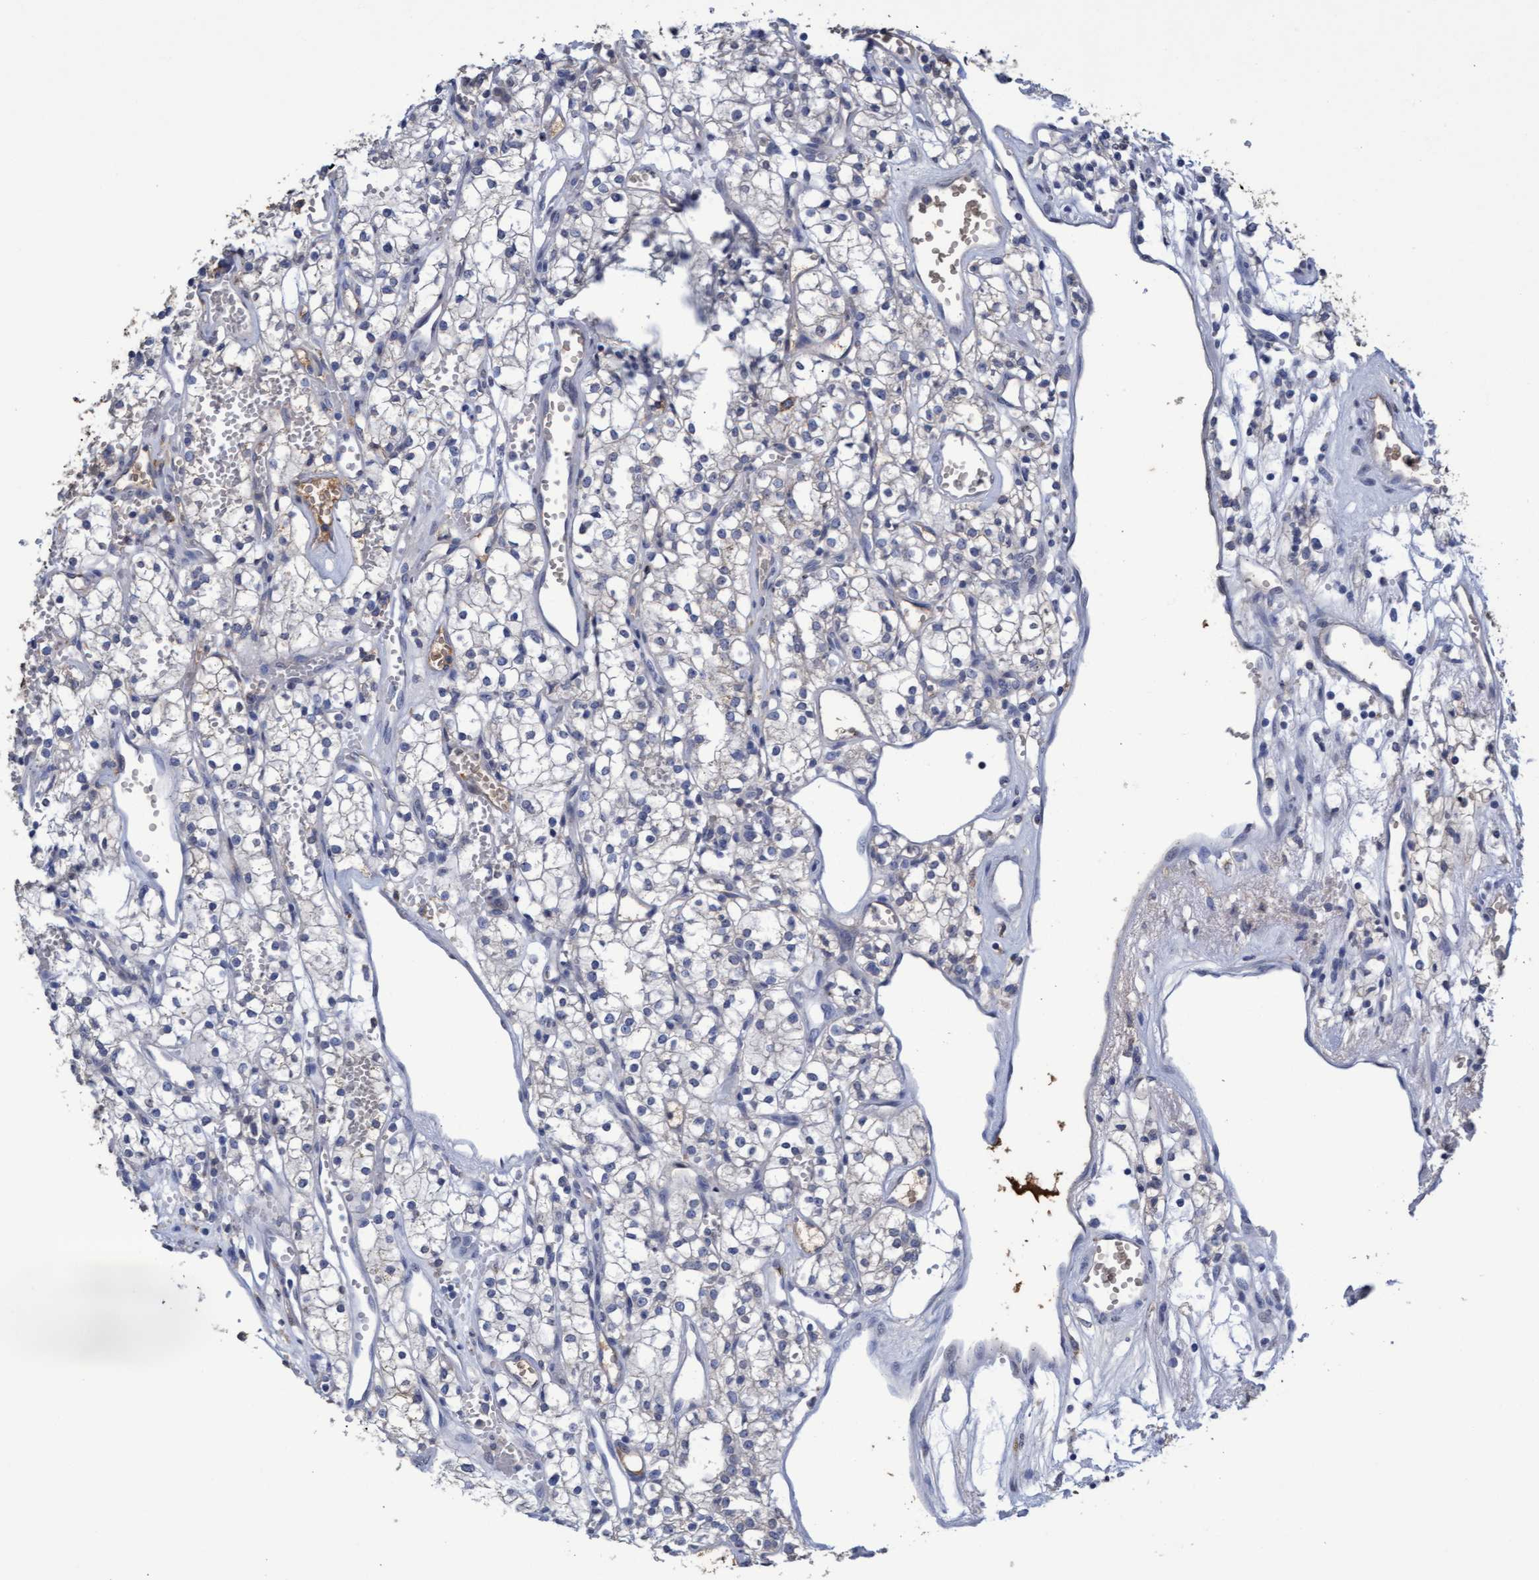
{"staining": {"intensity": "negative", "quantity": "none", "location": "none"}, "tissue": "renal cancer", "cell_type": "Tumor cells", "image_type": "cancer", "snomed": [{"axis": "morphology", "description": "Adenocarcinoma, NOS"}, {"axis": "topography", "description": "Kidney"}], "caption": "Immunohistochemistry of human adenocarcinoma (renal) reveals no staining in tumor cells.", "gene": "GPR39", "patient": {"sex": "male", "age": 59}}